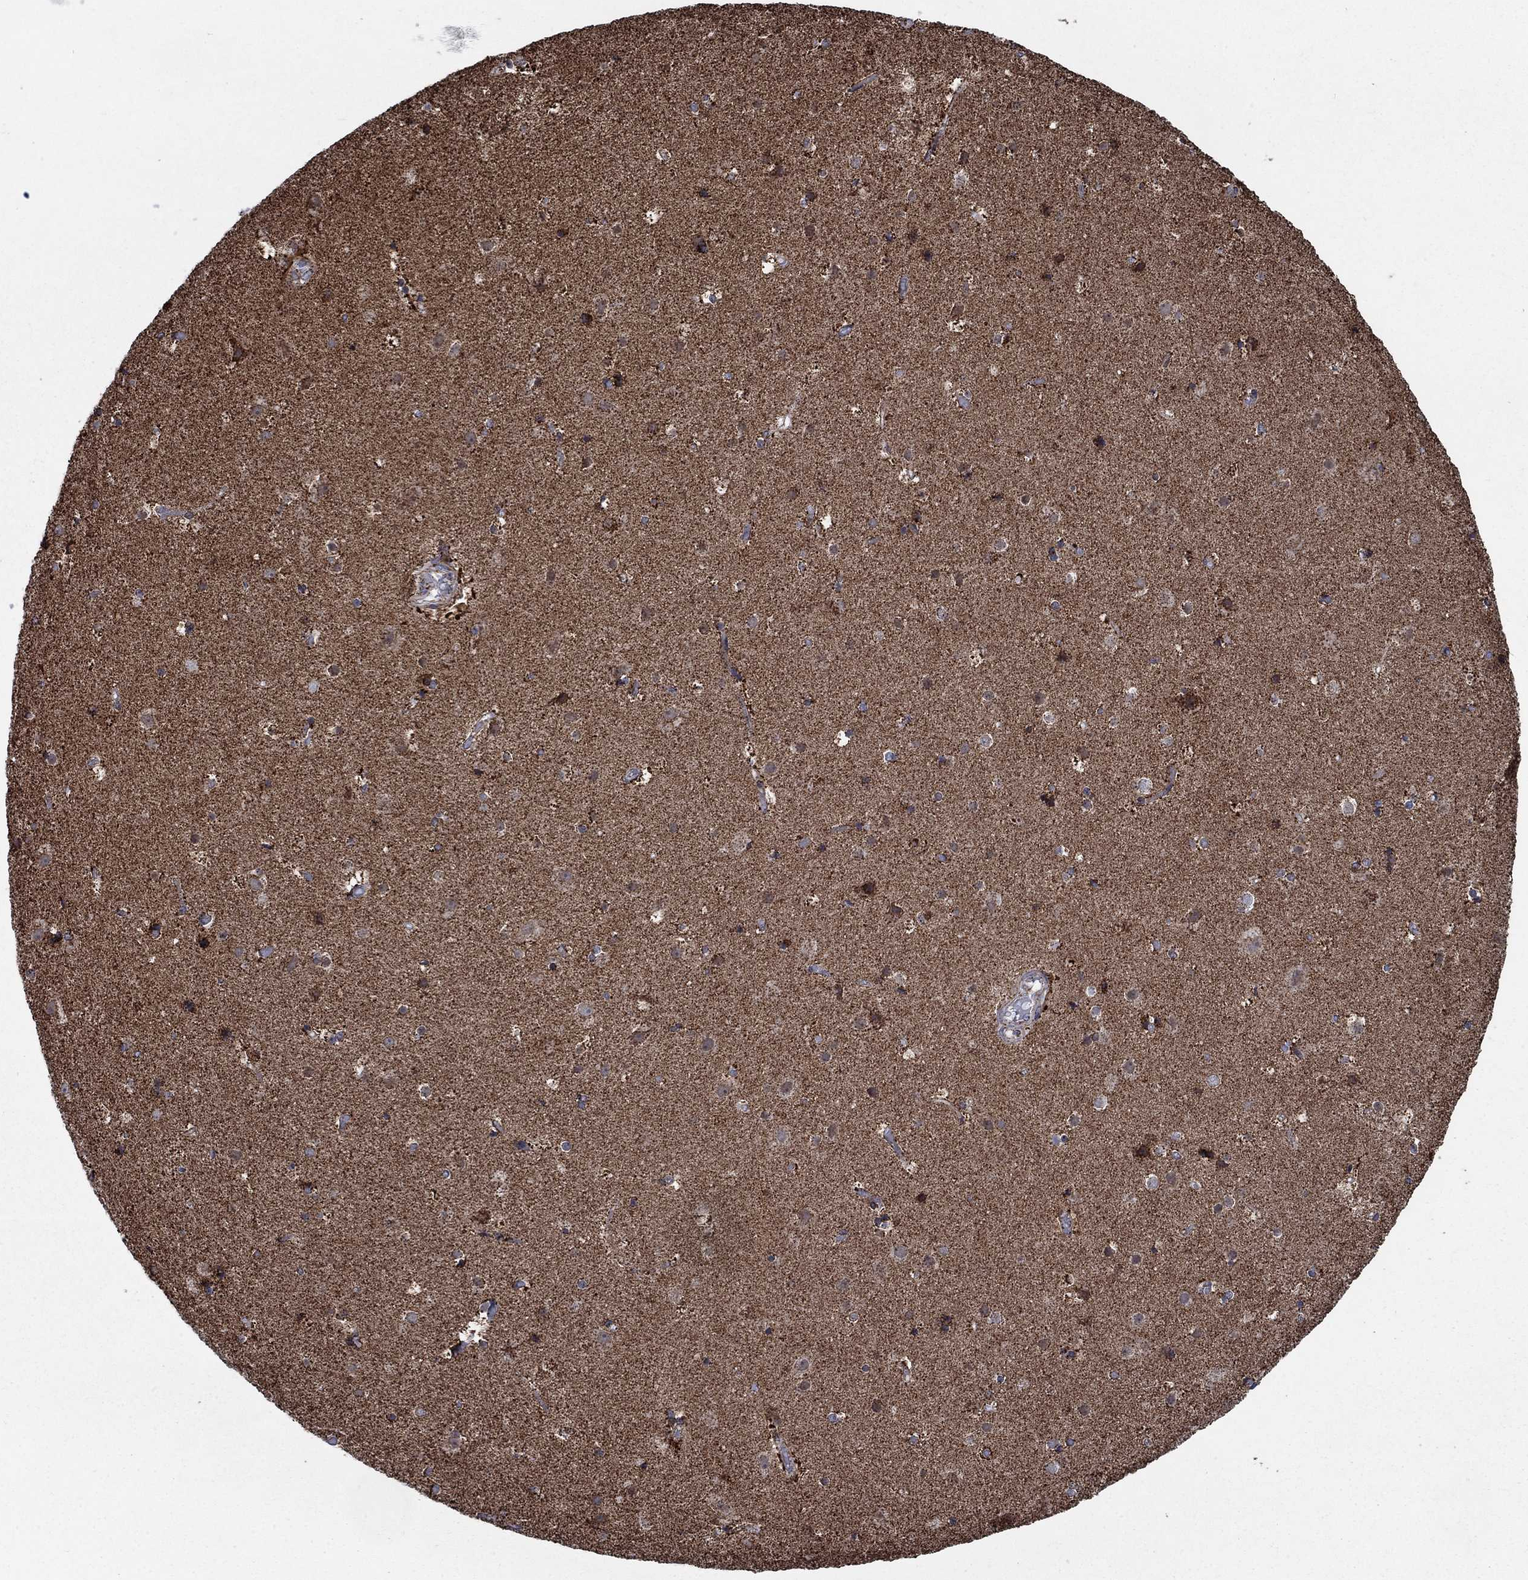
{"staining": {"intensity": "negative", "quantity": "none", "location": "none"}, "tissue": "cerebral cortex", "cell_type": "Endothelial cells", "image_type": "normal", "snomed": [{"axis": "morphology", "description": "Normal tissue, NOS"}, {"axis": "topography", "description": "Cerebral cortex"}], "caption": "This is a photomicrograph of immunohistochemistry staining of normal cerebral cortex, which shows no expression in endothelial cells. (DAB (3,3'-diaminobenzidine) immunohistochemistry (IHC) visualized using brightfield microscopy, high magnification).", "gene": "MOAP1", "patient": {"sex": "female", "age": 52}}